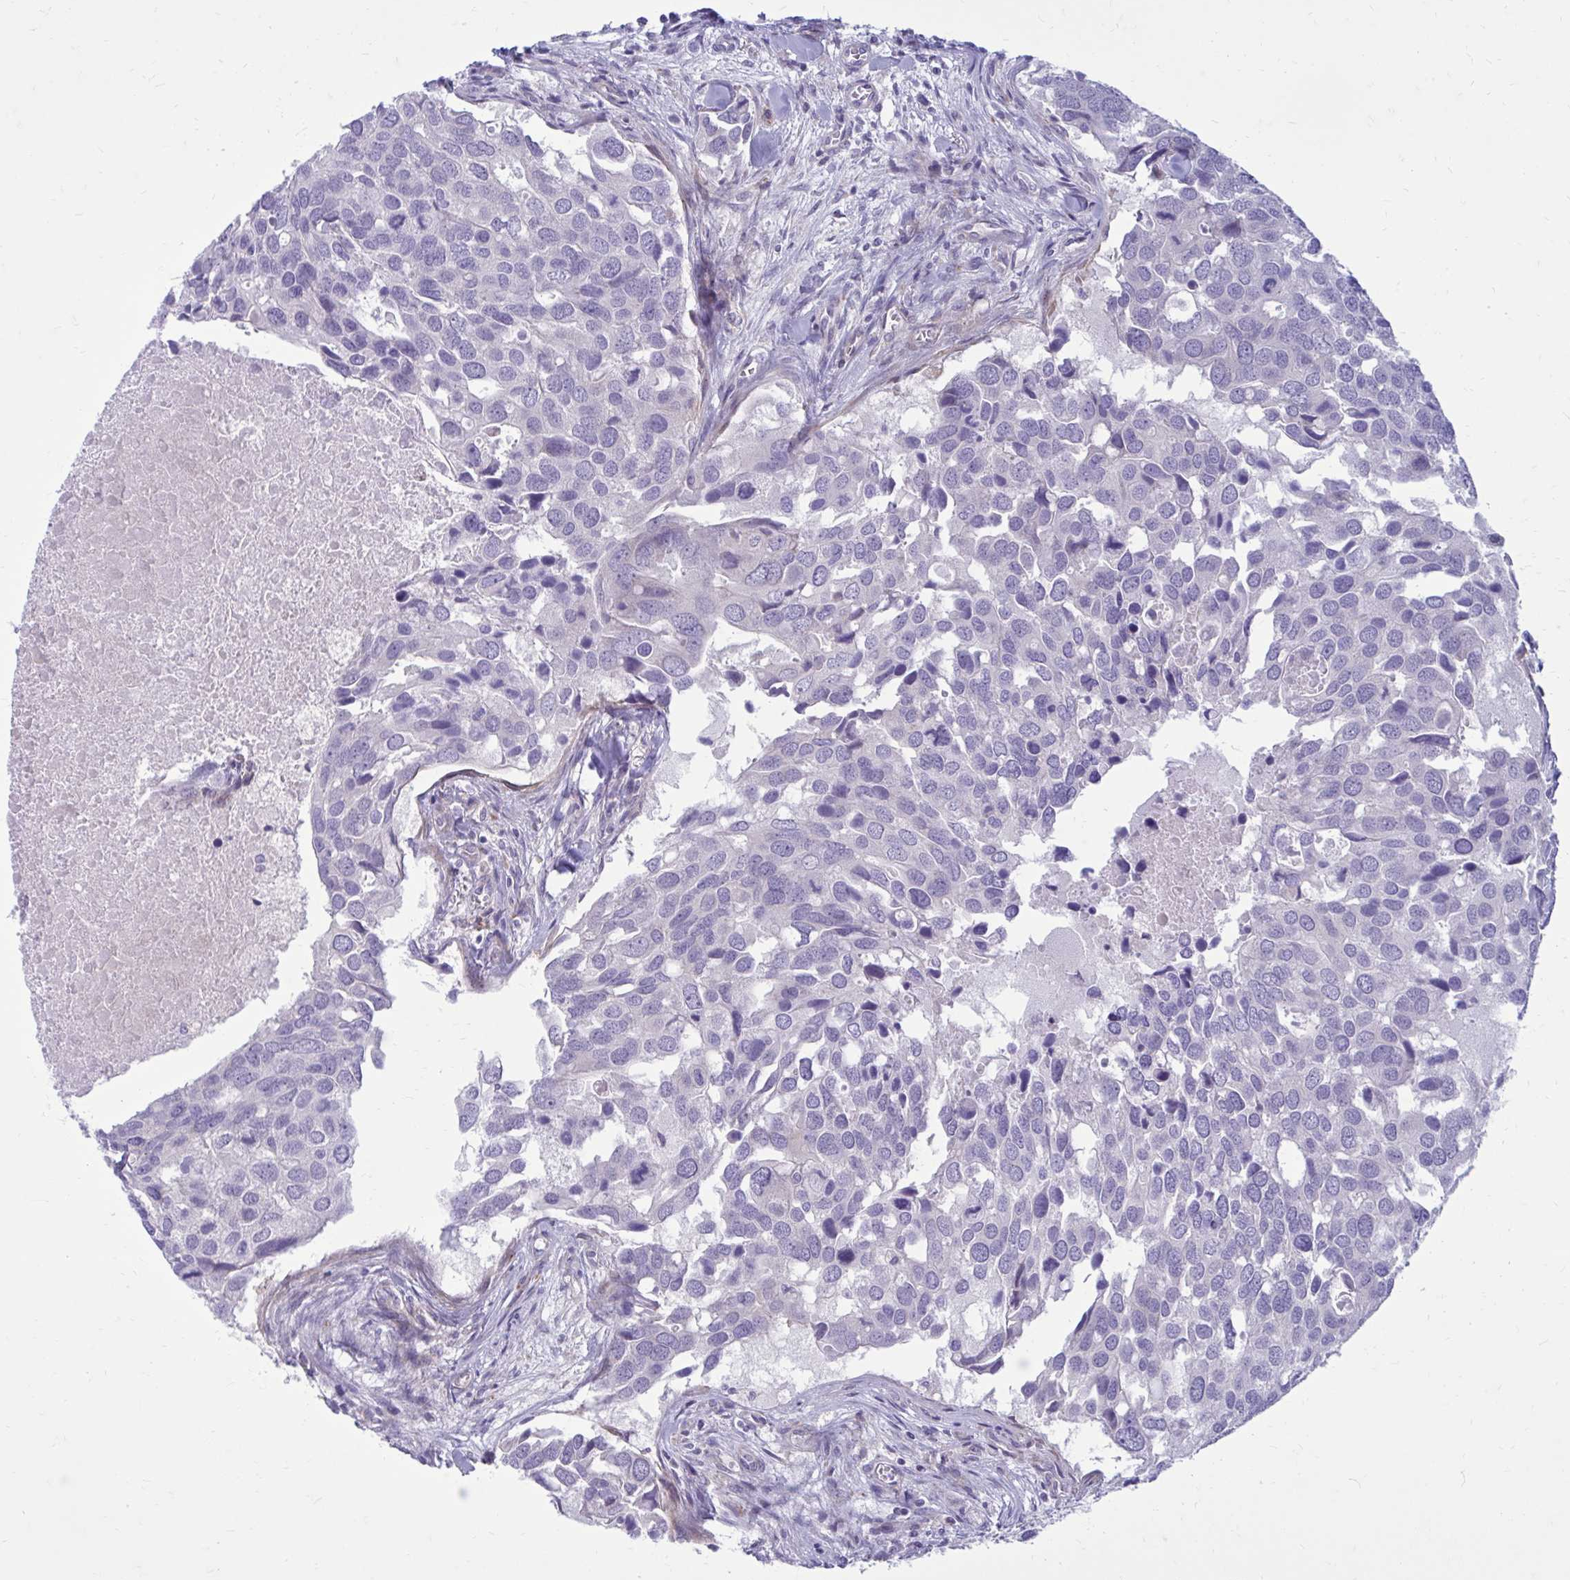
{"staining": {"intensity": "negative", "quantity": "none", "location": "none"}, "tissue": "breast cancer", "cell_type": "Tumor cells", "image_type": "cancer", "snomed": [{"axis": "morphology", "description": "Duct carcinoma"}, {"axis": "topography", "description": "Breast"}], "caption": "Immunohistochemistry of breast cancer exhibits no expression in tumor cells.", "gene": "GIGYF2", "patient": {"sex": "female", "age": 83}}